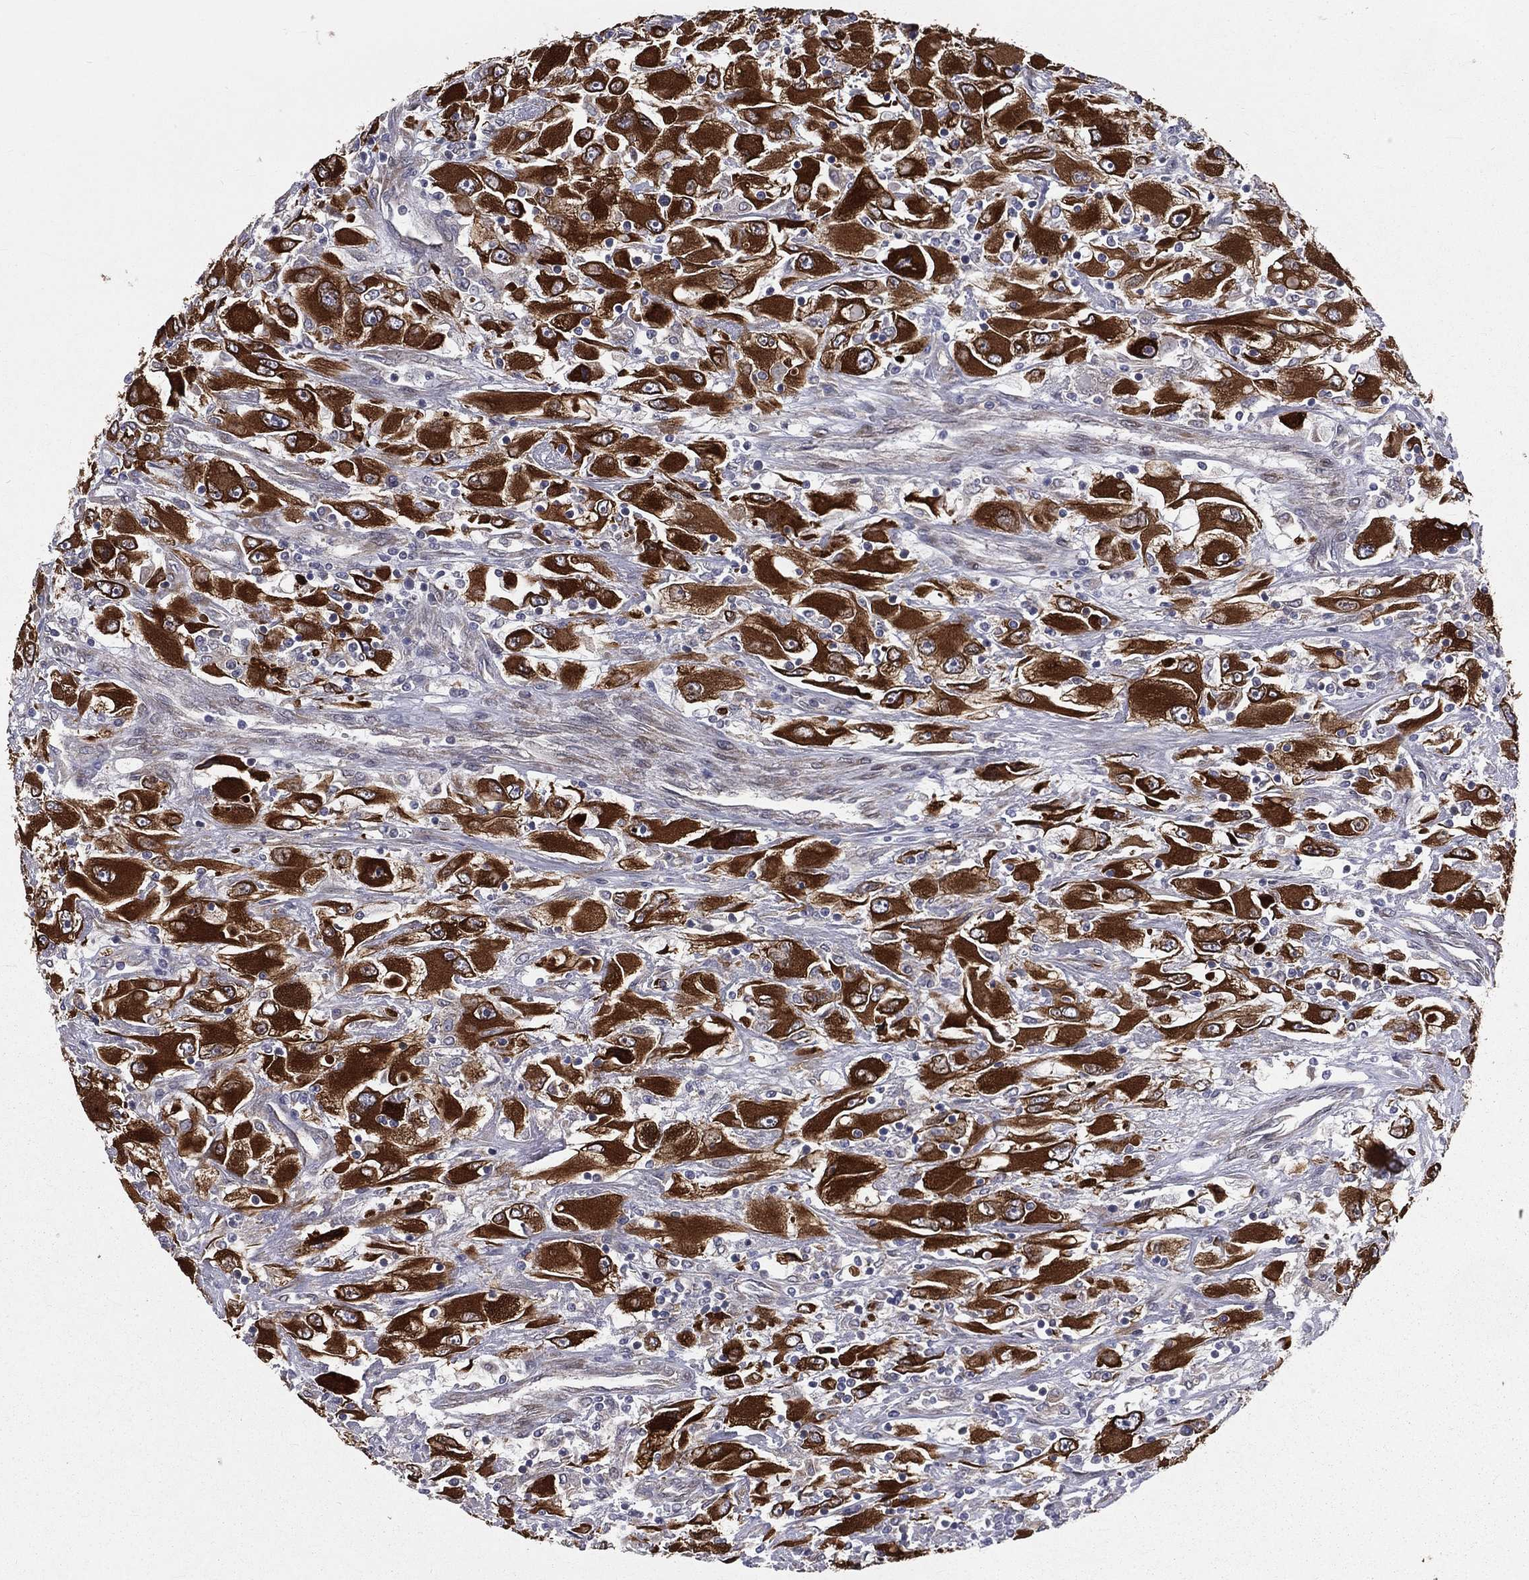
{"staining": {"intensity": "strong", "quantity": ">75%", "location": "cytoplasmic/membranous"}, "tissue": "renal cancer", "cell_type": "Tumor cells", "image_type": "cancer", "snomed": [{"axis": "morphology", "description": "Adenocarcinoma, NOS"}, {"axis": "topography", "description": "Kidney"}], "caption": "Tumor cells display high levels of strong cytoplasmic/membranous staining in about >75% of cells in human renal cancer (adenocarcinoma).", "gene": "PGRMC1", "patient": {"sex": "female", "age": 52}}